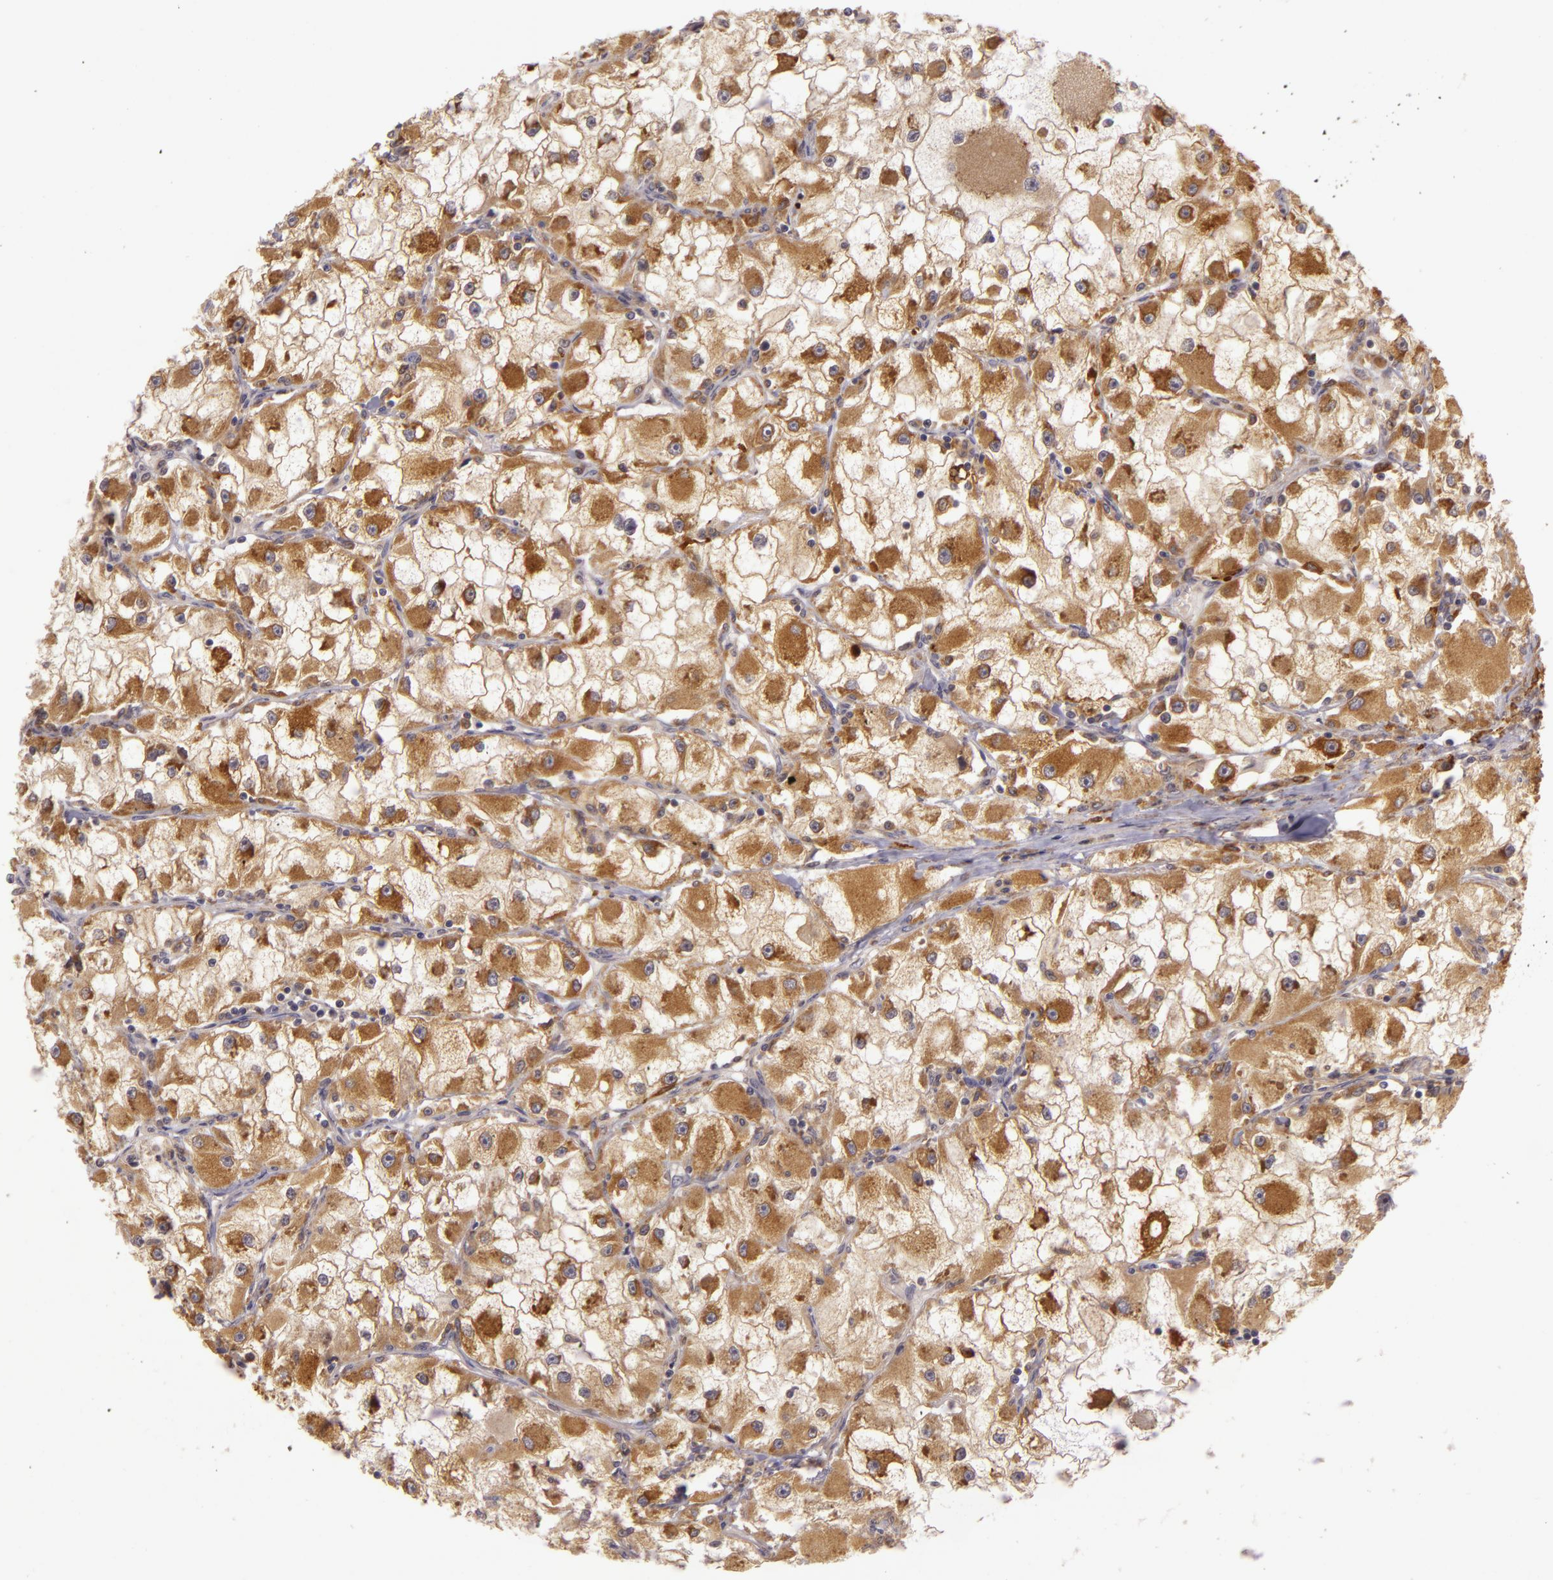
{"staining": {"intensity": "moderate", "quantity": "25%-75%", "location": "cytoplasmic/membranous"}, "tissue": "renal cancer", "cell_type": "Tumor cells", "image_type": "cancer", "snomed": [{"axis": "morphology", "description": "Adenocarcinoma, NOS"}, {"axis": "topography", "description": "Kidney"}], "caption": "Protein expression analysis of renal cancer reveals moderate cytoplasmic/membranous positivity in about 25%-75% of tumor cells.", "gene": "PPP1R3F", "patient": {"sex": "female", "age": 73}}